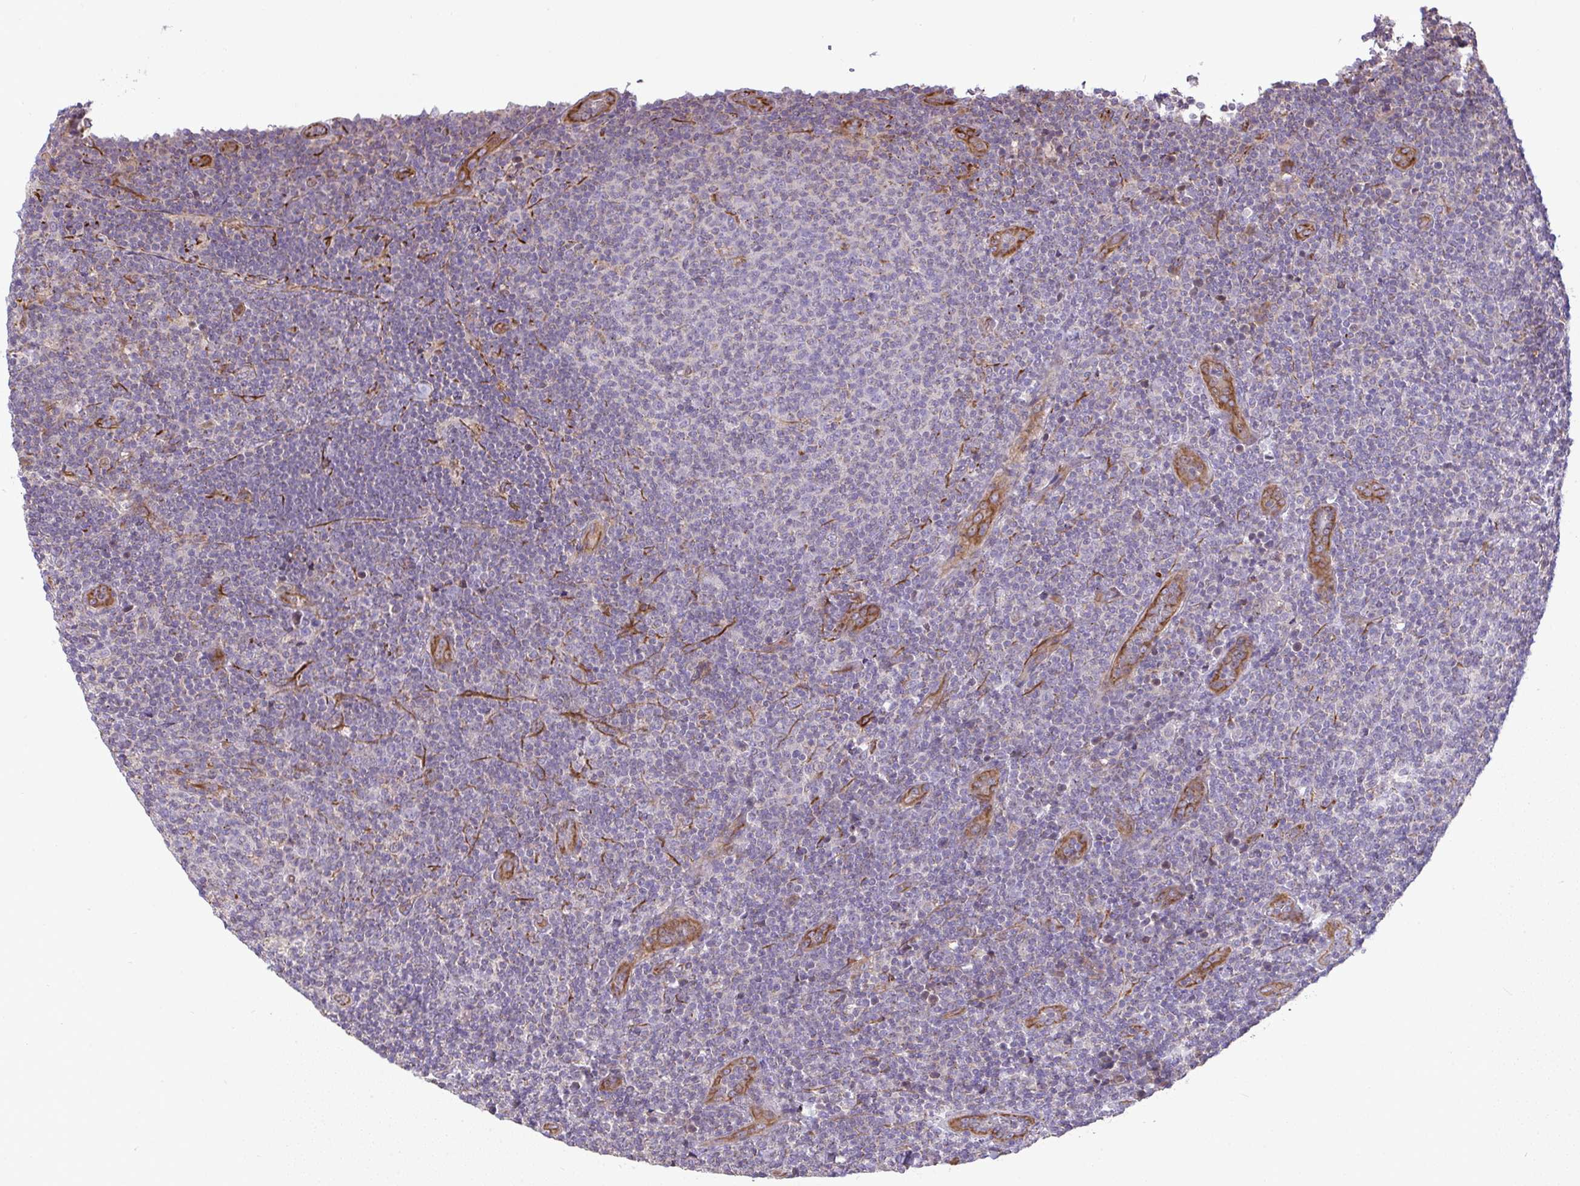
{"staining": {"intensity": "negative", "quantity": "none", "location": "none"}, "tissue": "lymphoma", "cell_type": "Tumor cells", "image_type": "cancer", "snomed": [{"axis": "morphology", "description": "Malignant lymphoma, non-Hodgkin's type, Low grade"}, {"axis": "topography", "description": "Lymph node"}], "caption": "Photomicrograph shows no significant protein expression in tumor cells of lymphoma. (Brightfield microscopy of DAB immunohistochemistry at high magnification).", "gene": "GRID2", "patient": {"sex": "male", "age": 66}}